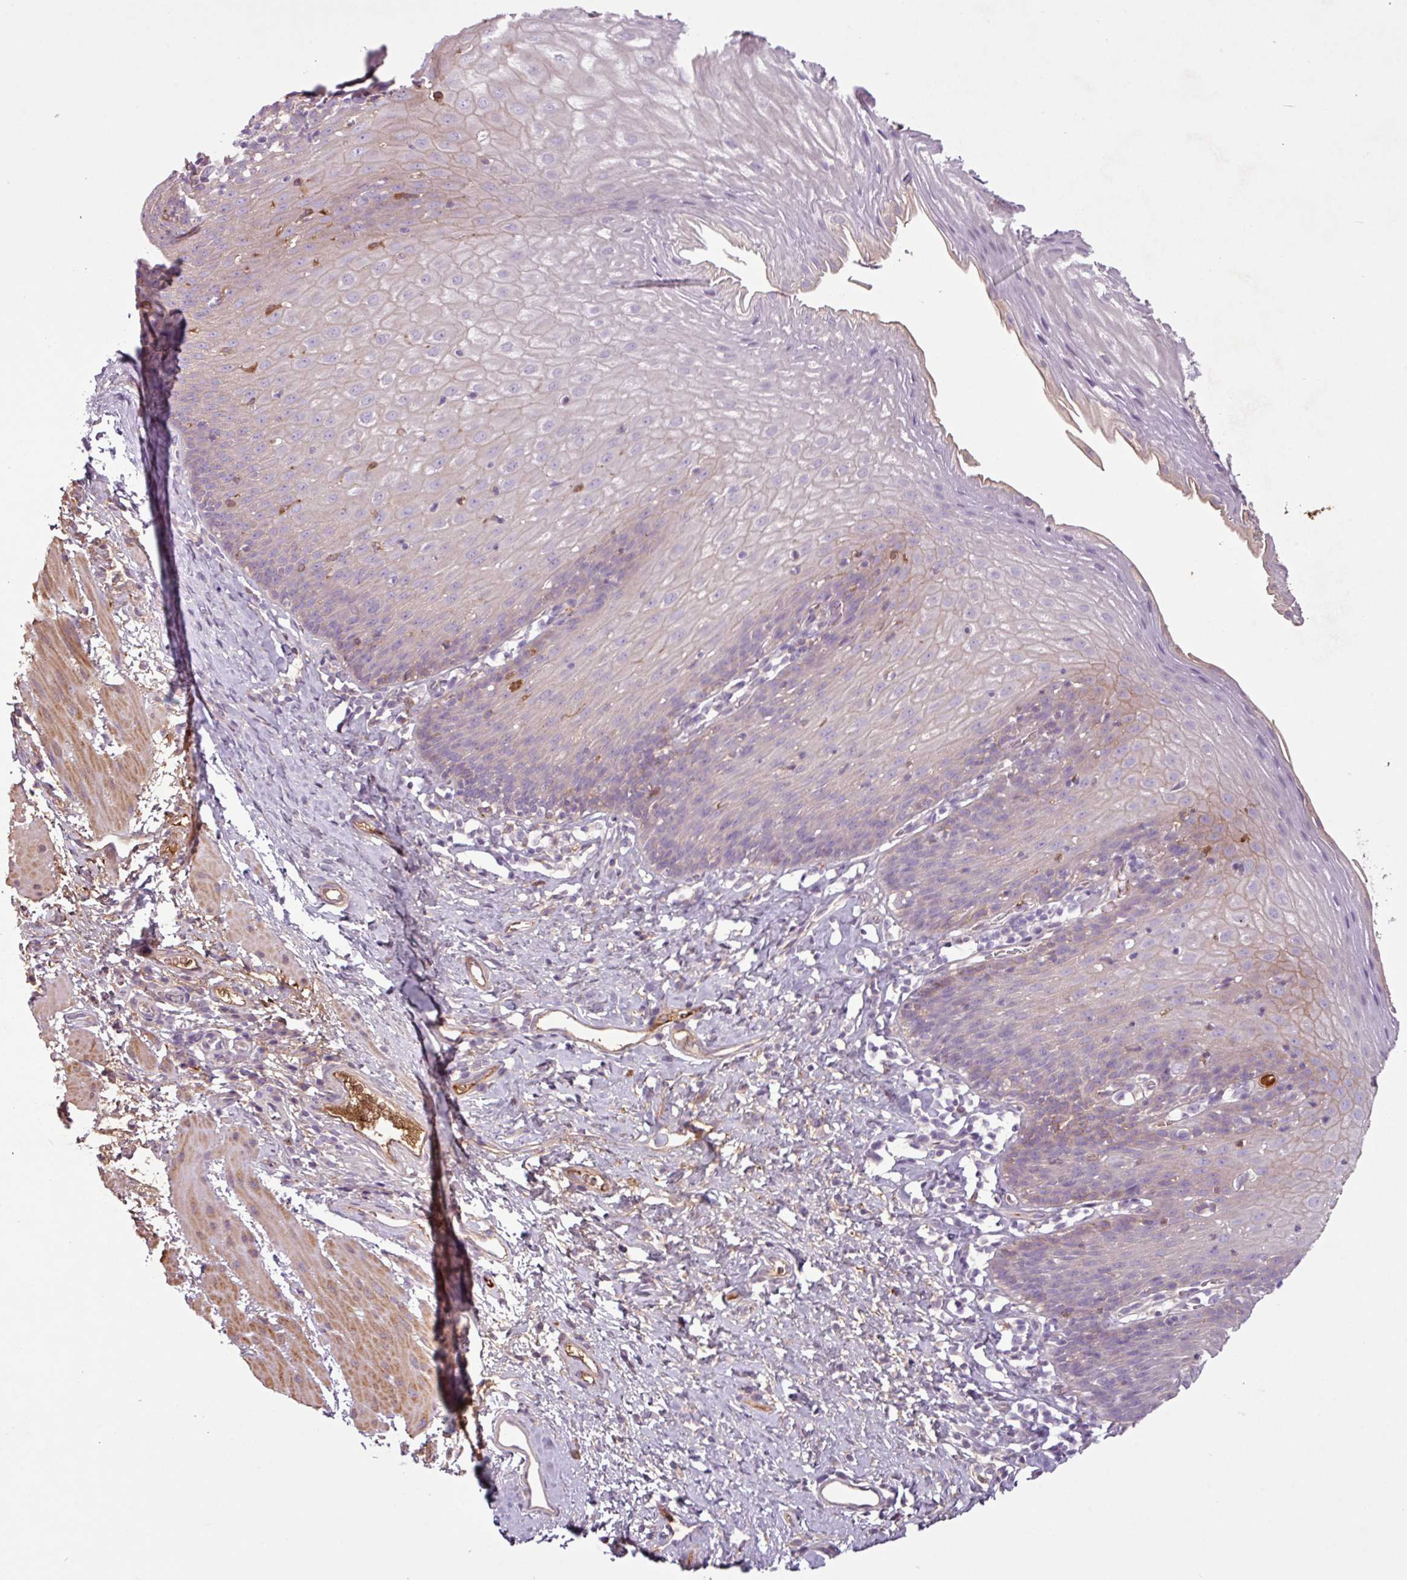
{"staining": {"intensity": "weak", "quantity": "<25%", "location": "cytoplasmic/membranous"}, "tissue": "esophagus", "cell_type": "Squamous epithelial cells", "image_type": "normal", "snomed": [{"axis": "morphology", "description": "Normal tissue, NOS"}, {"axis": "topography", "description": "Esophagus"}], "caption": "High magnification brightfield microscopy of benign esophagus stained with DAB (3,3'-diaminobenzidine) (brown) and counterstained with hematoxylin (blue): squamous epithelial cells show no significant staining.", "gene": "C4A", "patient": {"sex": "female", "age": 61}}